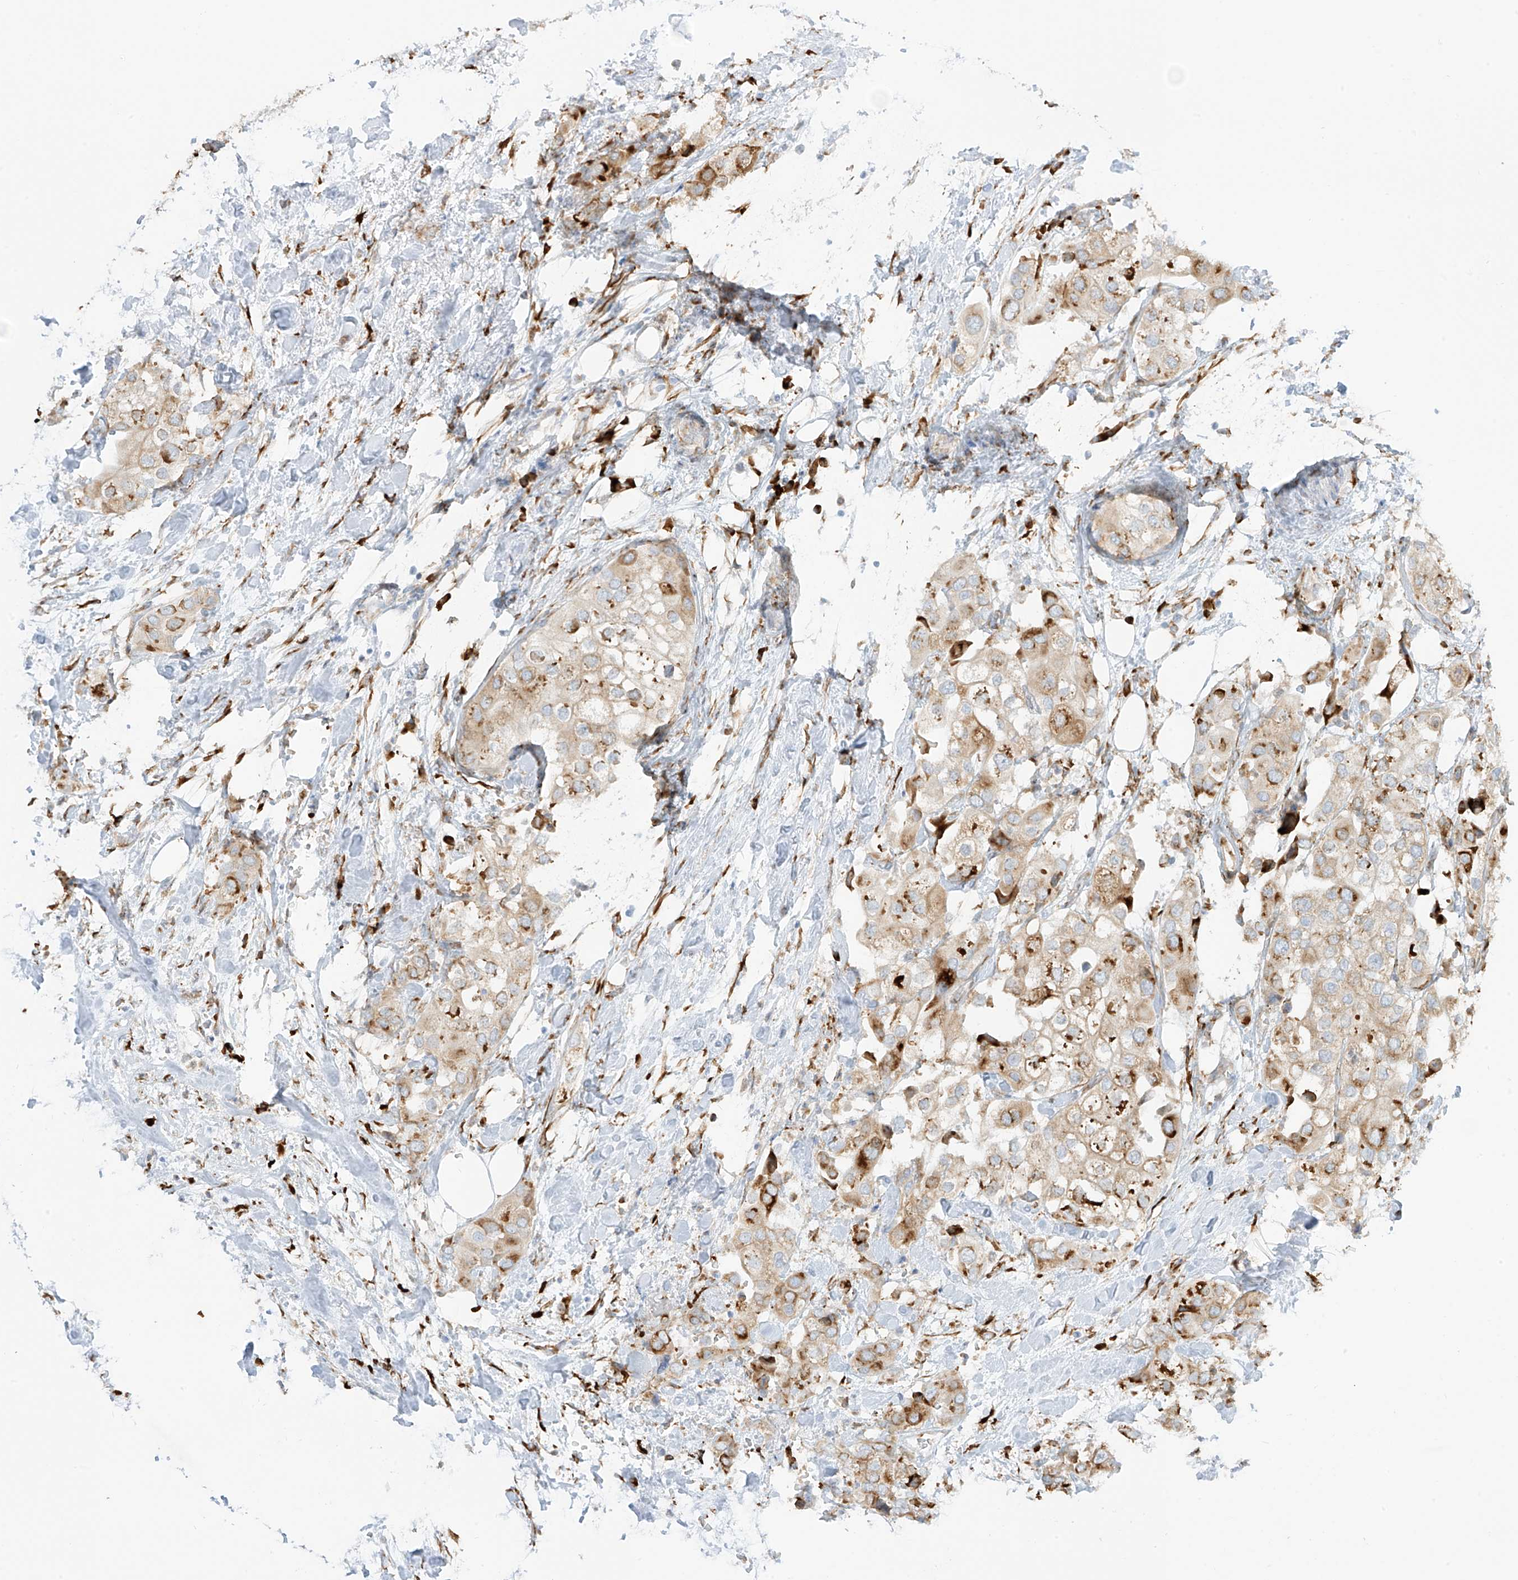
{"staining": {"intensity": "moderate", "quantity": ">75%", "location": "cytoplasmic/membranous"}, "tissue": "urothelial cancer", "cell_type": "Tumor cells", "image_type": "cancer", "snomed": [{"axis": "morphology", "description": "Urothelial carcinoma, High grade"}, {"axis": "topography", "description": "Urinary bladder"}], "caption": "Urothelial cancer stained with IHC exhibits moderate cytoplasmic/membranous positivity in approximately >75% of tumor cells.", "gene": "LRRC59", "patient": {"sex": "male", "age": 64}}